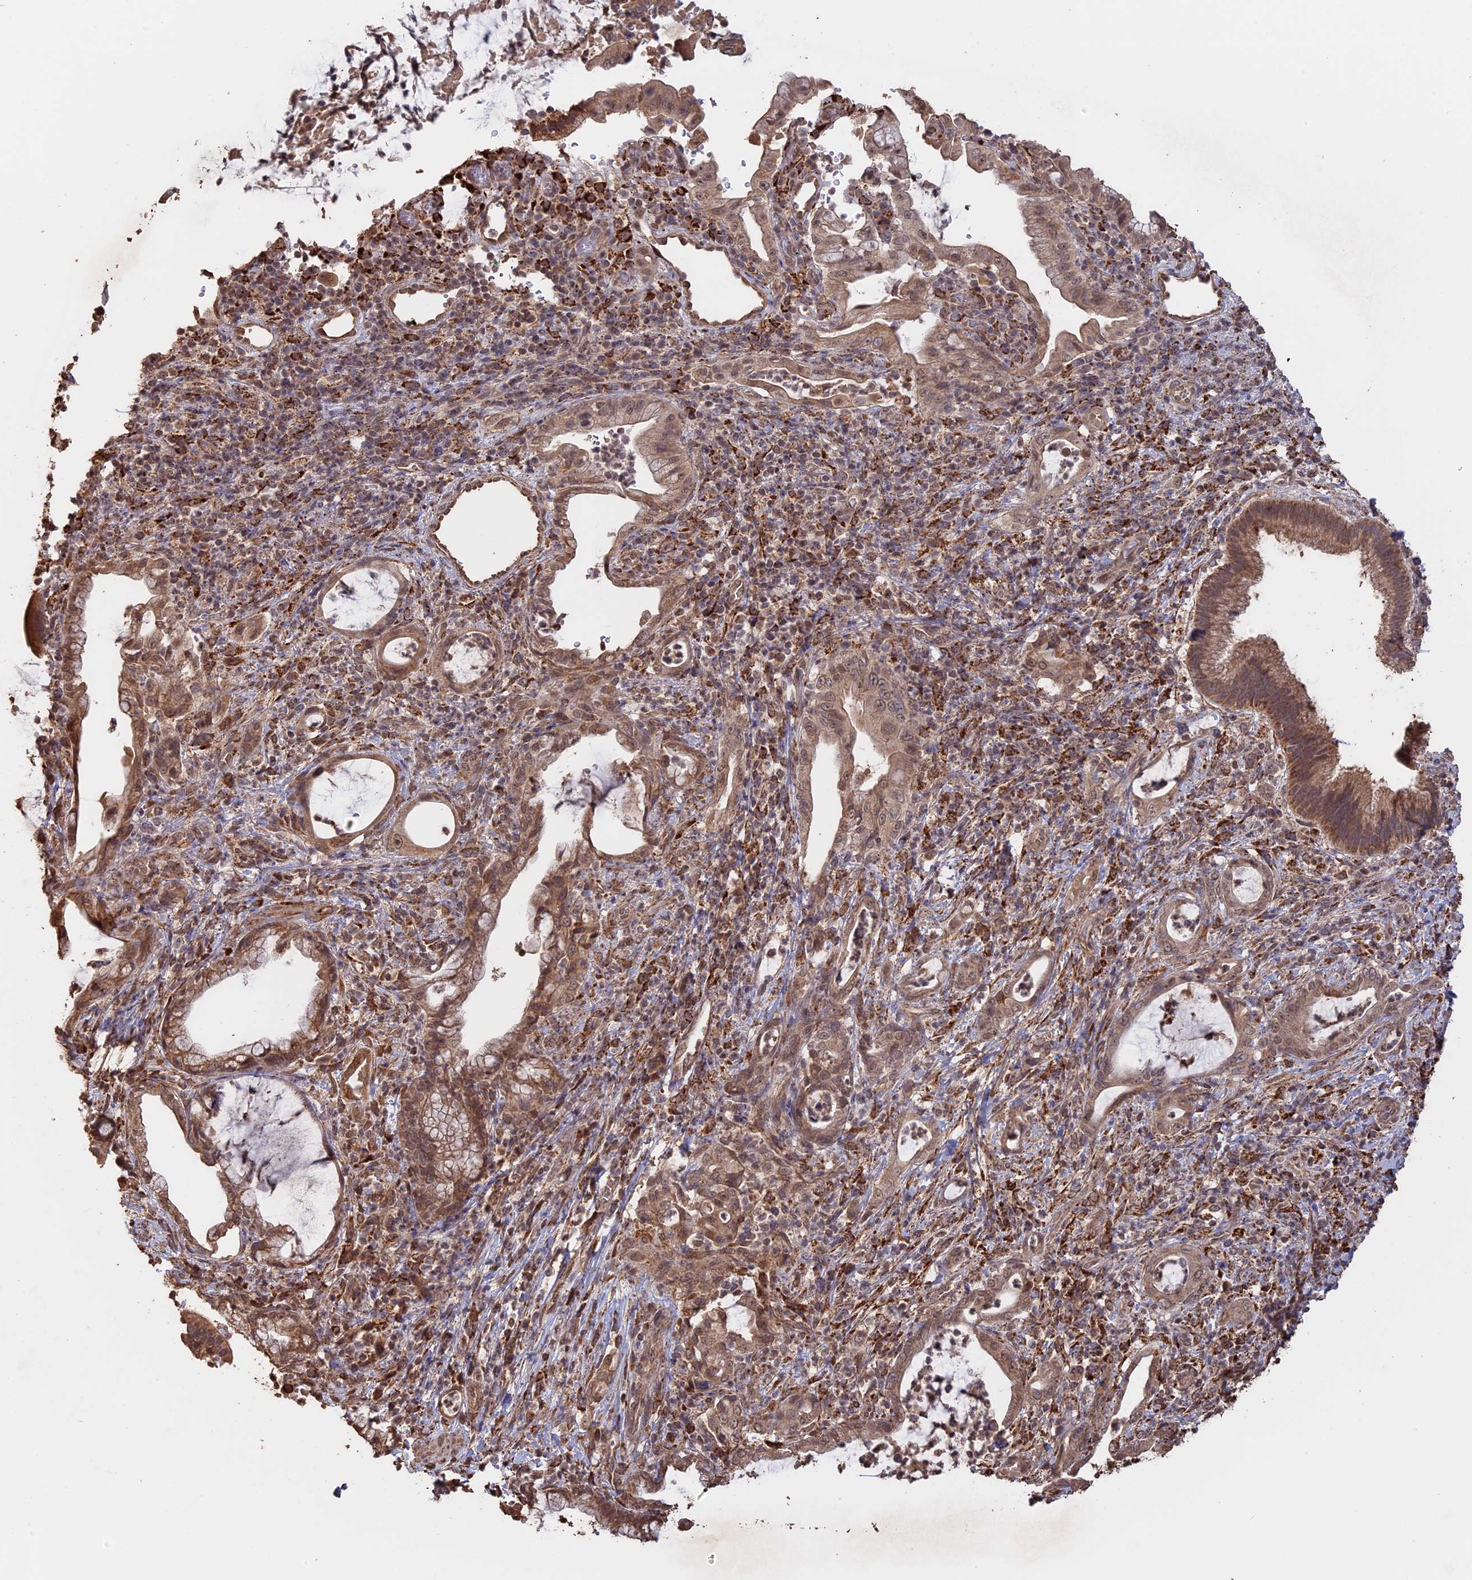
{"staining": {"intensity": "moderate", "quantity": ">75%", "location": "cytoplasmic/membranous,nuclear"}, "tissue": "pancreatic cancer", "cell_type": "Tumor cells", "image_type": "cancer", "snomed": [{"axis": "morphology", "description": "Normal tissue, NOS"}, {"axis": "morphology", "description": "Adenocarcinoma, NOS"}, {"axis": "topography", "description": "Pancreas"}], "caption": "Protein expression by immunohistochemistry (IHC) demonstrates moderate cytoplasmic/membranous and nuclear staining in about >75% of tumor cells in pancreatic adenocarcinoma. The staining is performed using DAB (3,3'-diaminobenzidine) brown chromogen to label protein expression. The nuclei are counter-stained blue using hematoxylin.", "gene": "FAM210B", "patient": {"sex": "female", "age": 55}}